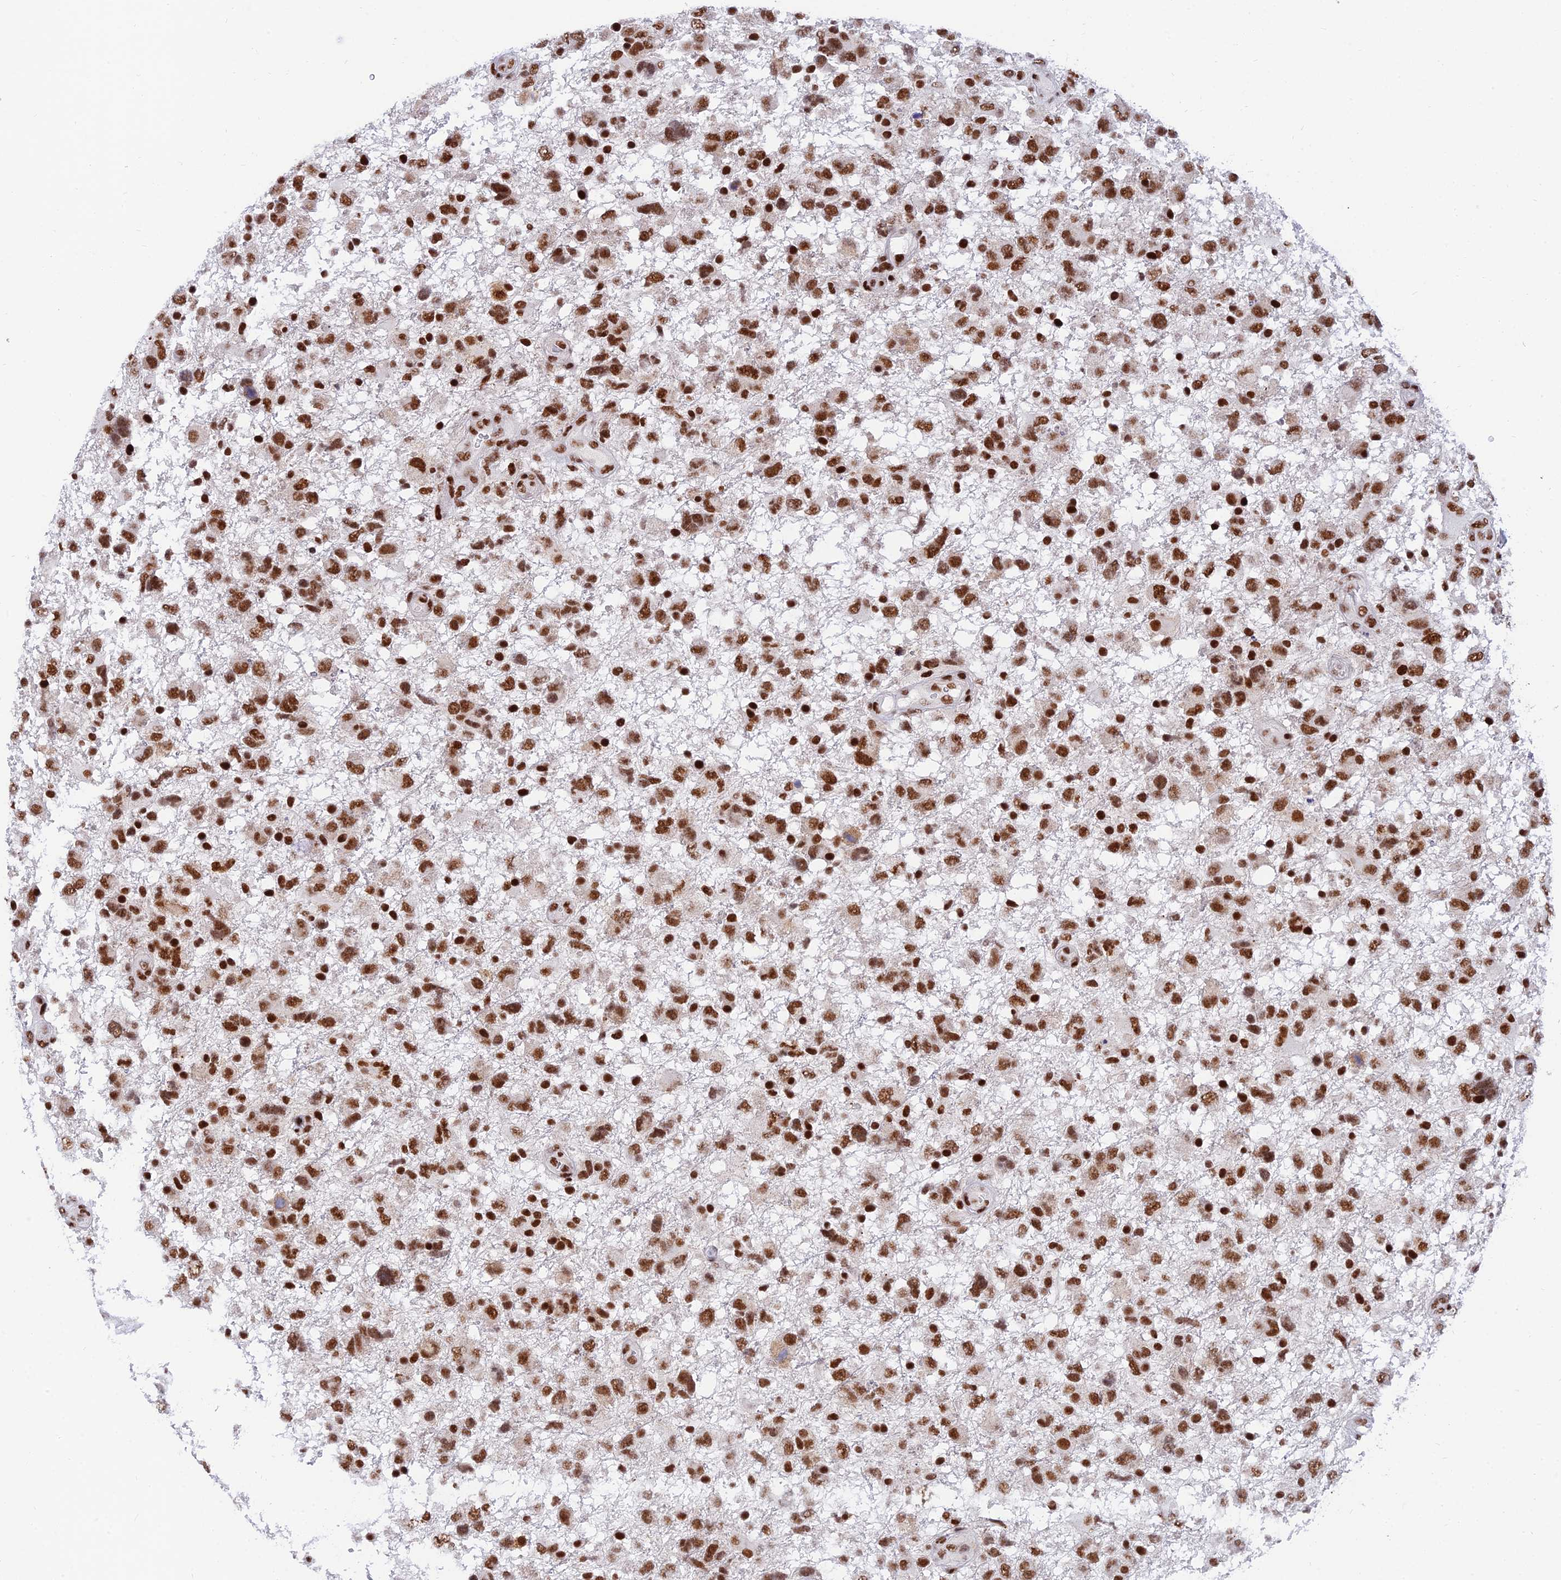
{"staining": {"intensity": "strong", "quantity": ">75%", "location": "nuclear"}, "tissue": "glioma", "cell_type": "Tumor cells", "image_type": "cancer", "snomed": [{"axis": "morphology", "description": "Glioma, malignant, High grade"}, {"axis": "topography", "description": "Brain"}], "caption": "Malignant high-grade glioma stained with DAB (3,3'-diaminobenzidine) immunohistochemistry shows high levels of strong nuclear staining in approximately >75% of tumor cells.", "gene": "USP22", "patient": {"sex": "male", "age": 61}}